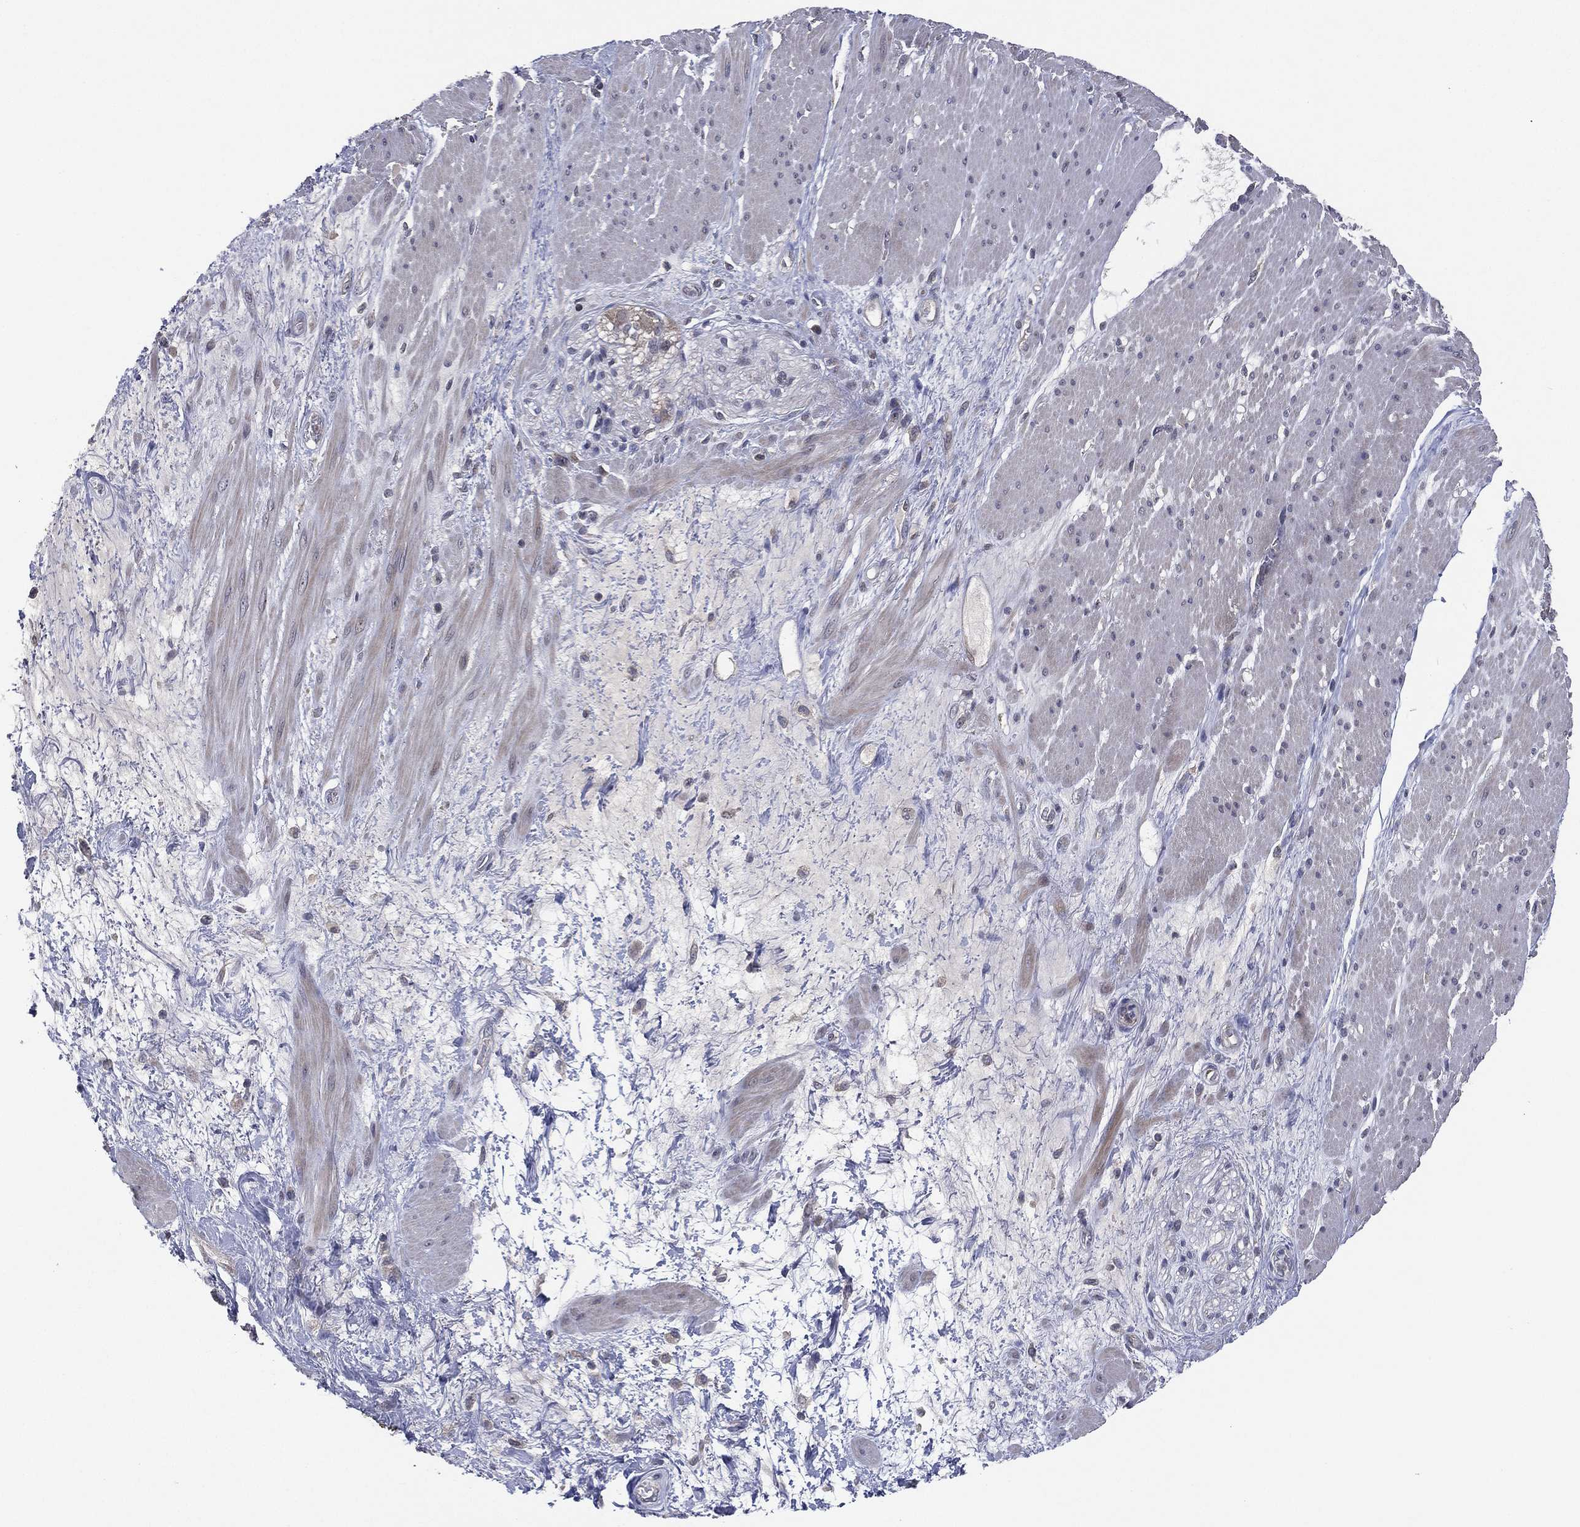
{"staining": {"intensity": "negative", "quantity": "none", "location": "none"}, "tissue": "smooth muscle", "cell_type": "Smooth muscle cells", "image_type": "normal", "snomed": [{"axis": "morphology", "description": "Normal tissue, NOS"}, {"axis": "topography", "description": "Soft tissue"}, {"axis": "topography", "description": "Smooth muscle"}], "caption": "Smooth muscle was stained to show a protein in brown. There is no significant expression in smooth muscle cells.", "gene": "KAT14", "patient": {"sex": "male", "age": 72}}